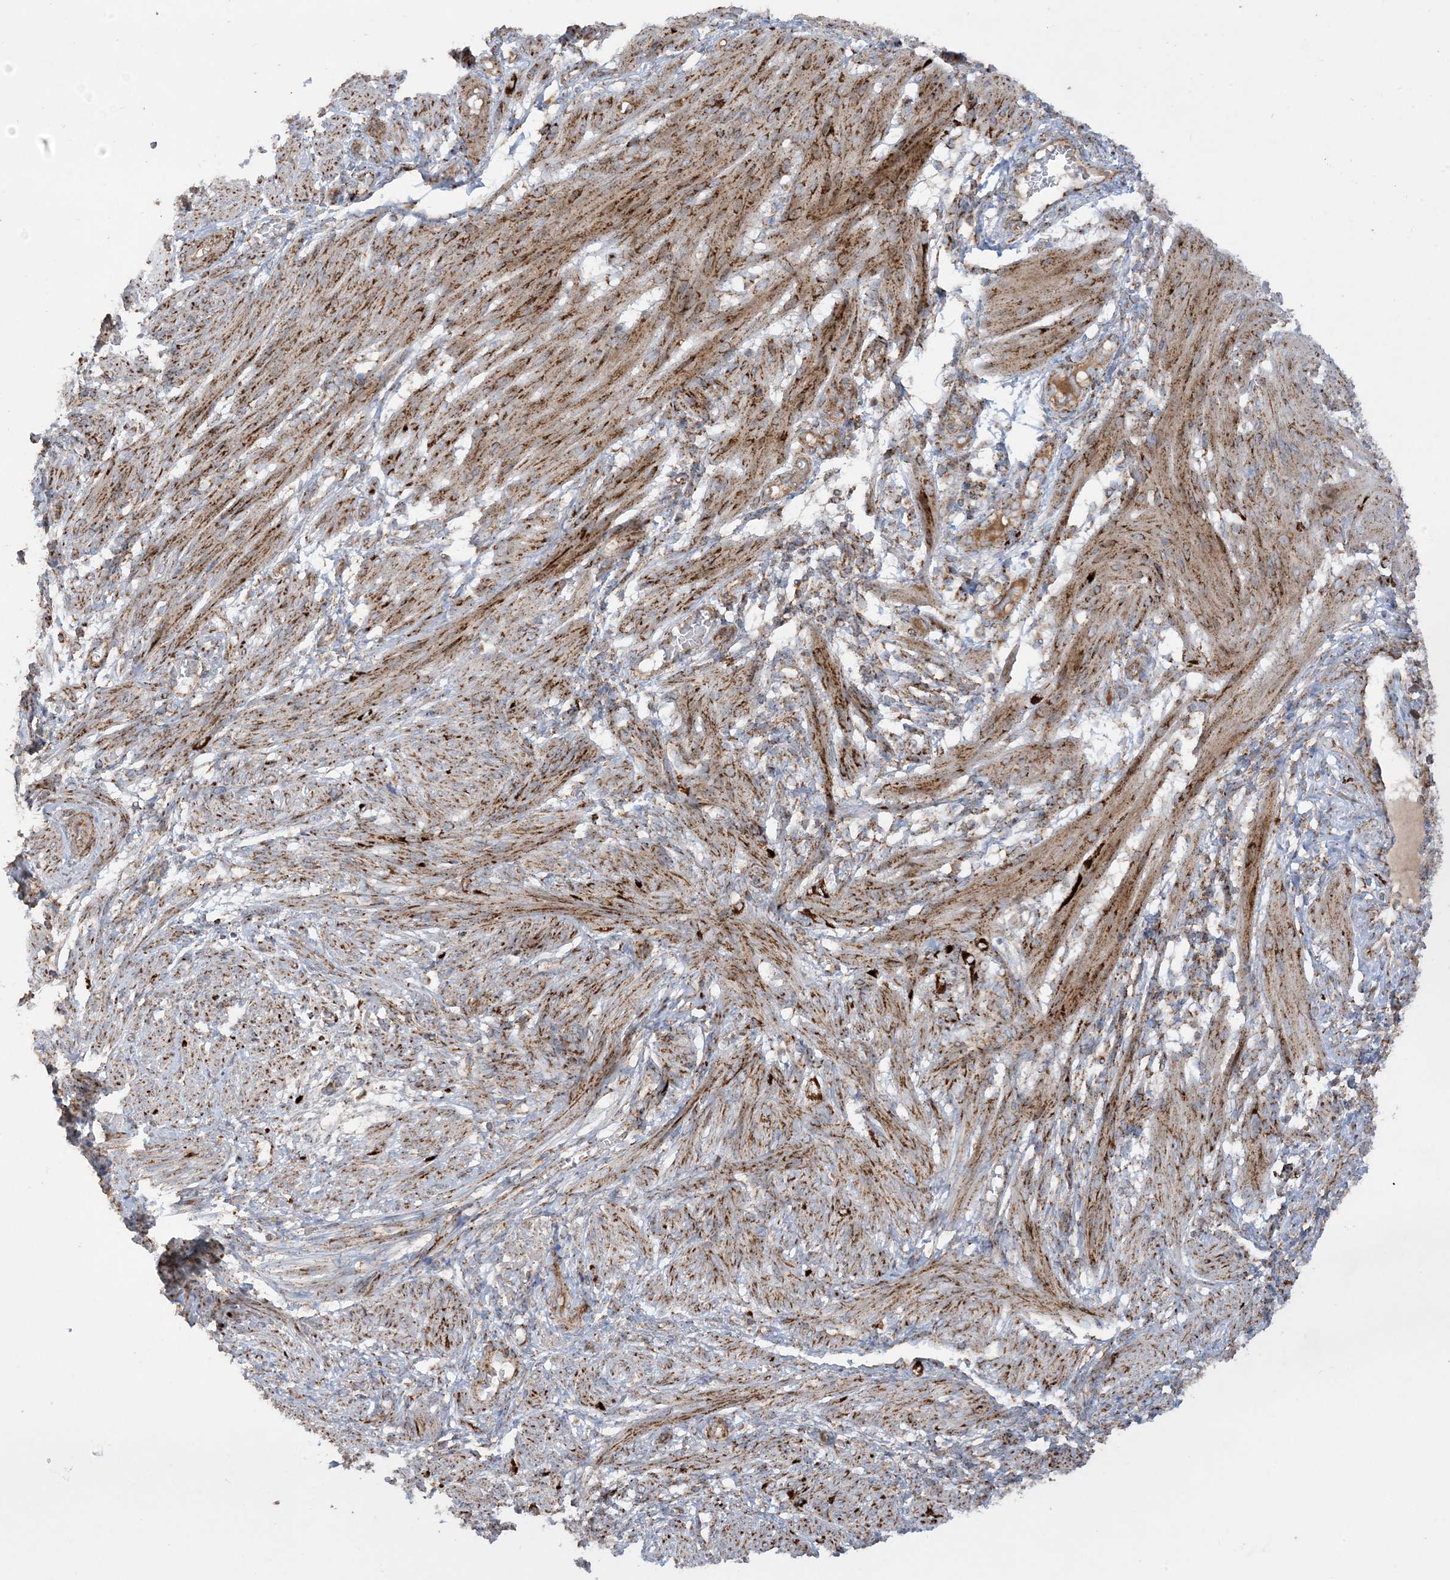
{"staining": {"intensity": "moderate", "quantity": ">75%", "location": "cytoplasmic/membranous"}, "tissue": "smooth muscle", "cell_type": "Smooth muscle cells", "image_type": "normal", "snomed": [{"axis": "morphology", "description": "Normal tissue, NOS"}, {"axis": "topography", "description": "Smooth muscle"}], "caption": "This image exhibits benign smooth muscle stained with immunohistochemistry (IHC) to label a protein in brown. The cytoplasmic/membranous of smooth muscle cells show moderate positivity for the protein. Nuclei are counter-stained blue.", "gene": "NDUFAF3", "patient": {"sex": "female", "age": 39}}